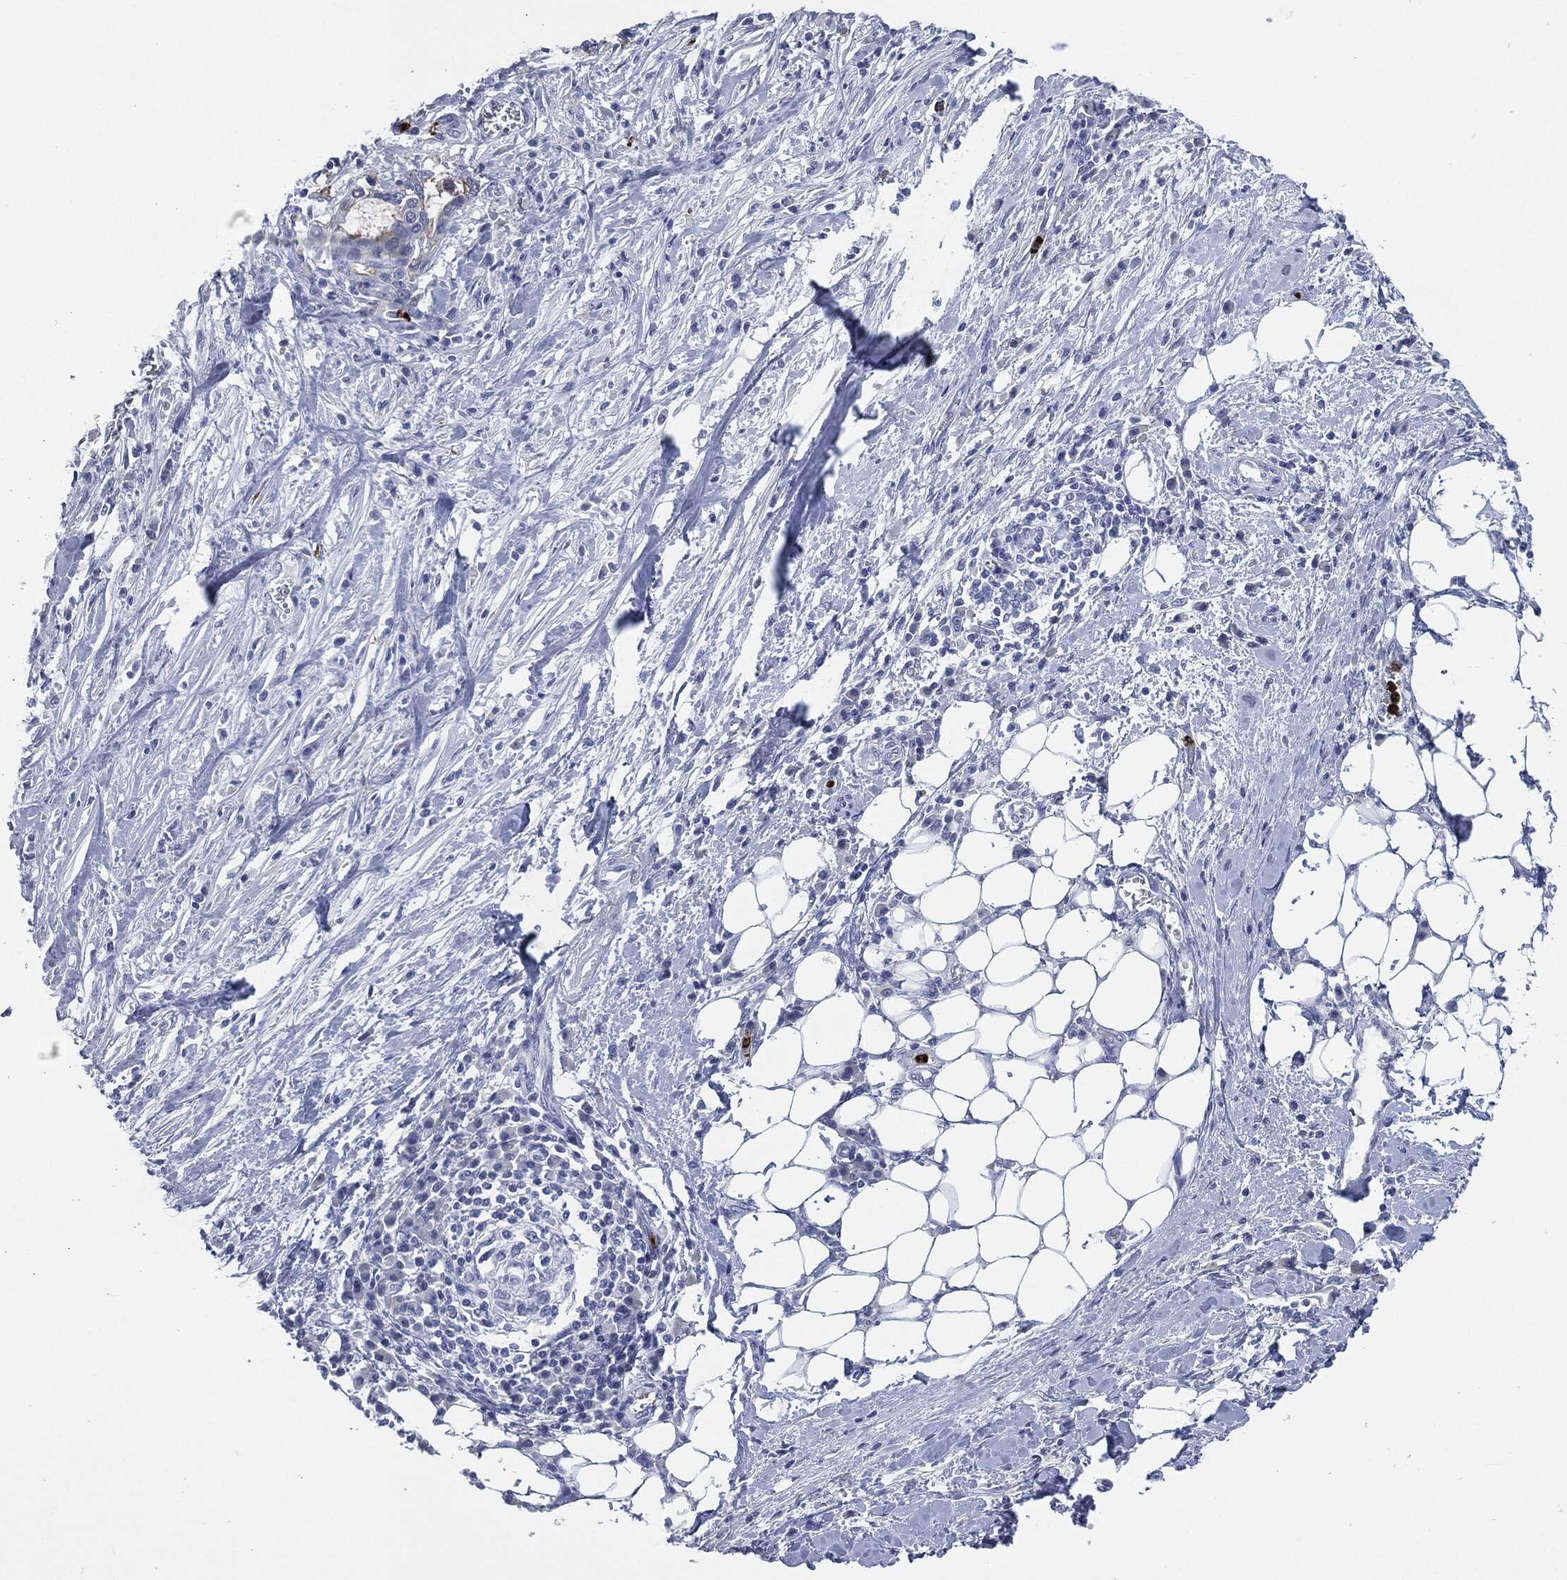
{"staining": {"intensity": "negative", "quantity": "none", "location": "none"}, "tissue": "stomach cancer", "cell_type": "Tumor cells", "image_type": "cancer", "snomed": [{"axis": "morphology", "description": "Adenocarcinoma, NOS"}, {"axis": "topography", "description": "Stomach"}], "caption": "Stomach adenocarcinoma was stained to show a protein in brown. There is no significant positivity in tumor cells. Brightfield microscopy of IHC stained with DAB (brown) and hematoxylin (blue), captured at high magnification.", "gene": "CEACAM8", "patient": {"sex": "male", "age": 54}}